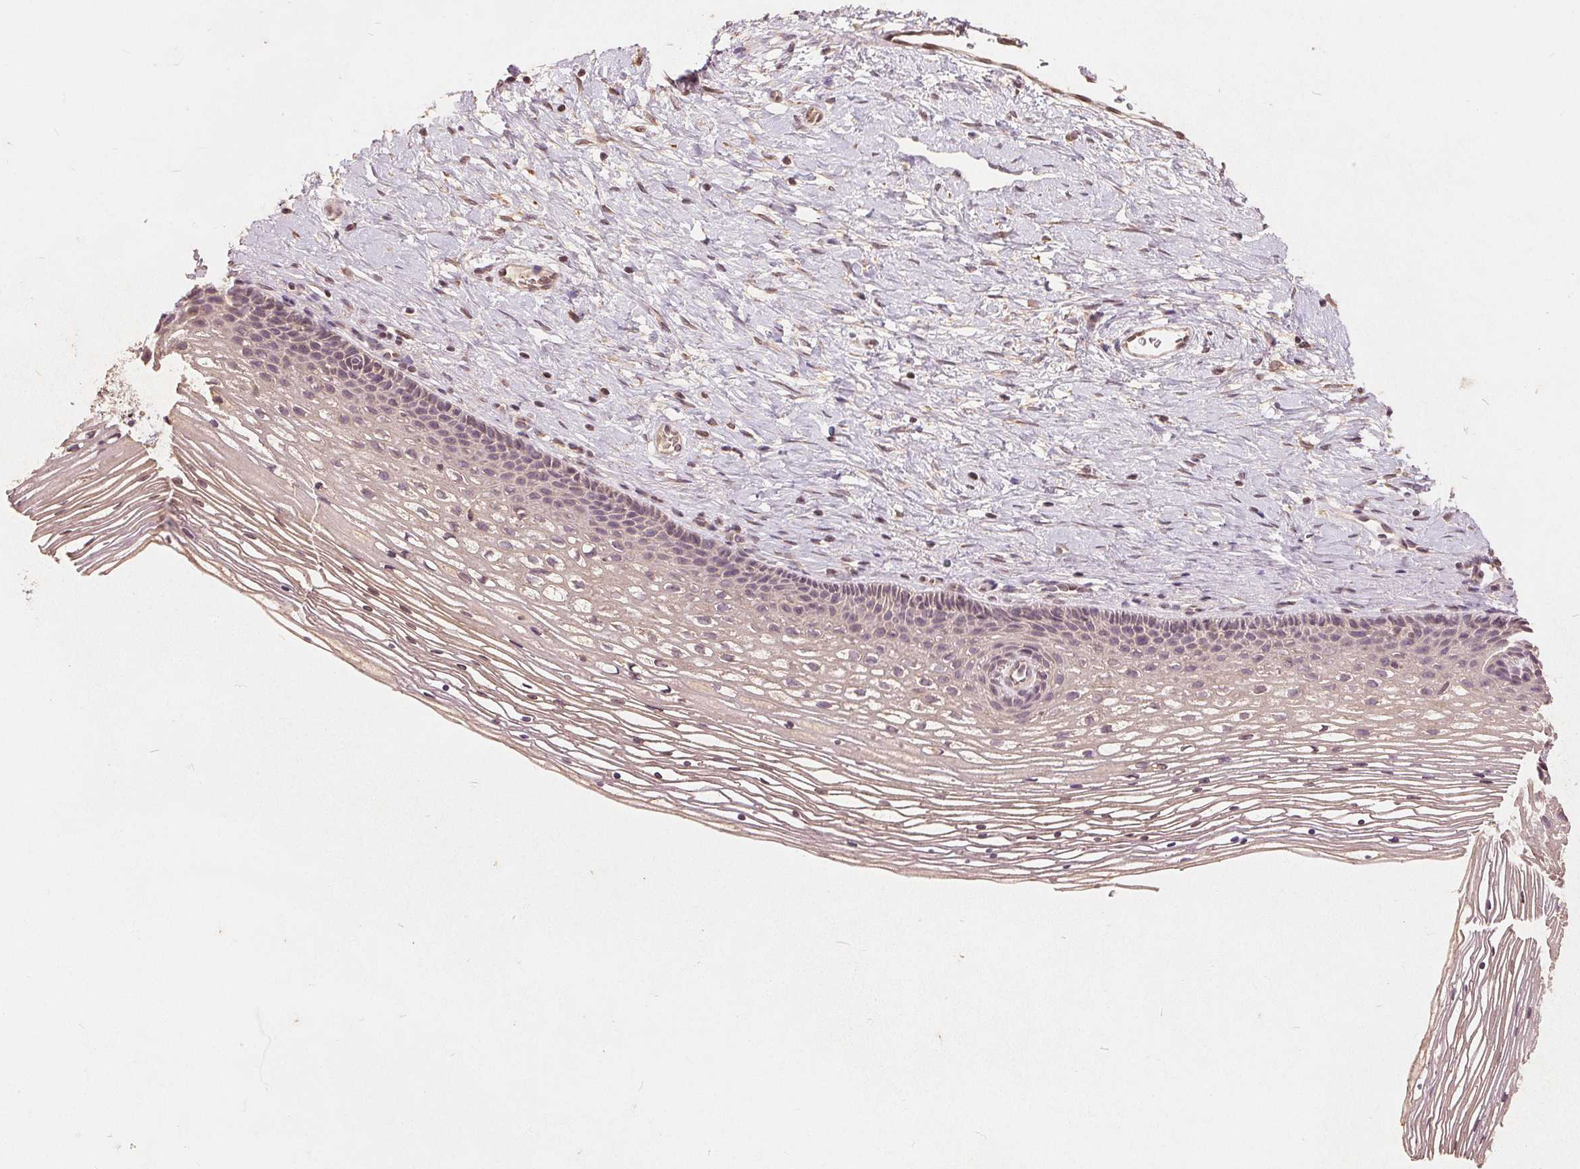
{"staining": {"intensity": "weak", "quantity": "<25%", "location": "cytoplasmic/membranous"}, "tissue": "cervix", "cell_type": "Glandular cells", "image_type": "normal", "snomed": [{"axis": "morphology", "description": "Normal tissue, NOS"}, {"axis": "topography", "description": "Cervix"}], "caption": "A high-resolution image shows immunohistochemistry staining of normal cervix, which displays no significant staining in glandular cells.", "gene": "CDIPT", "patient": {"sex": "female", "age": 34}}